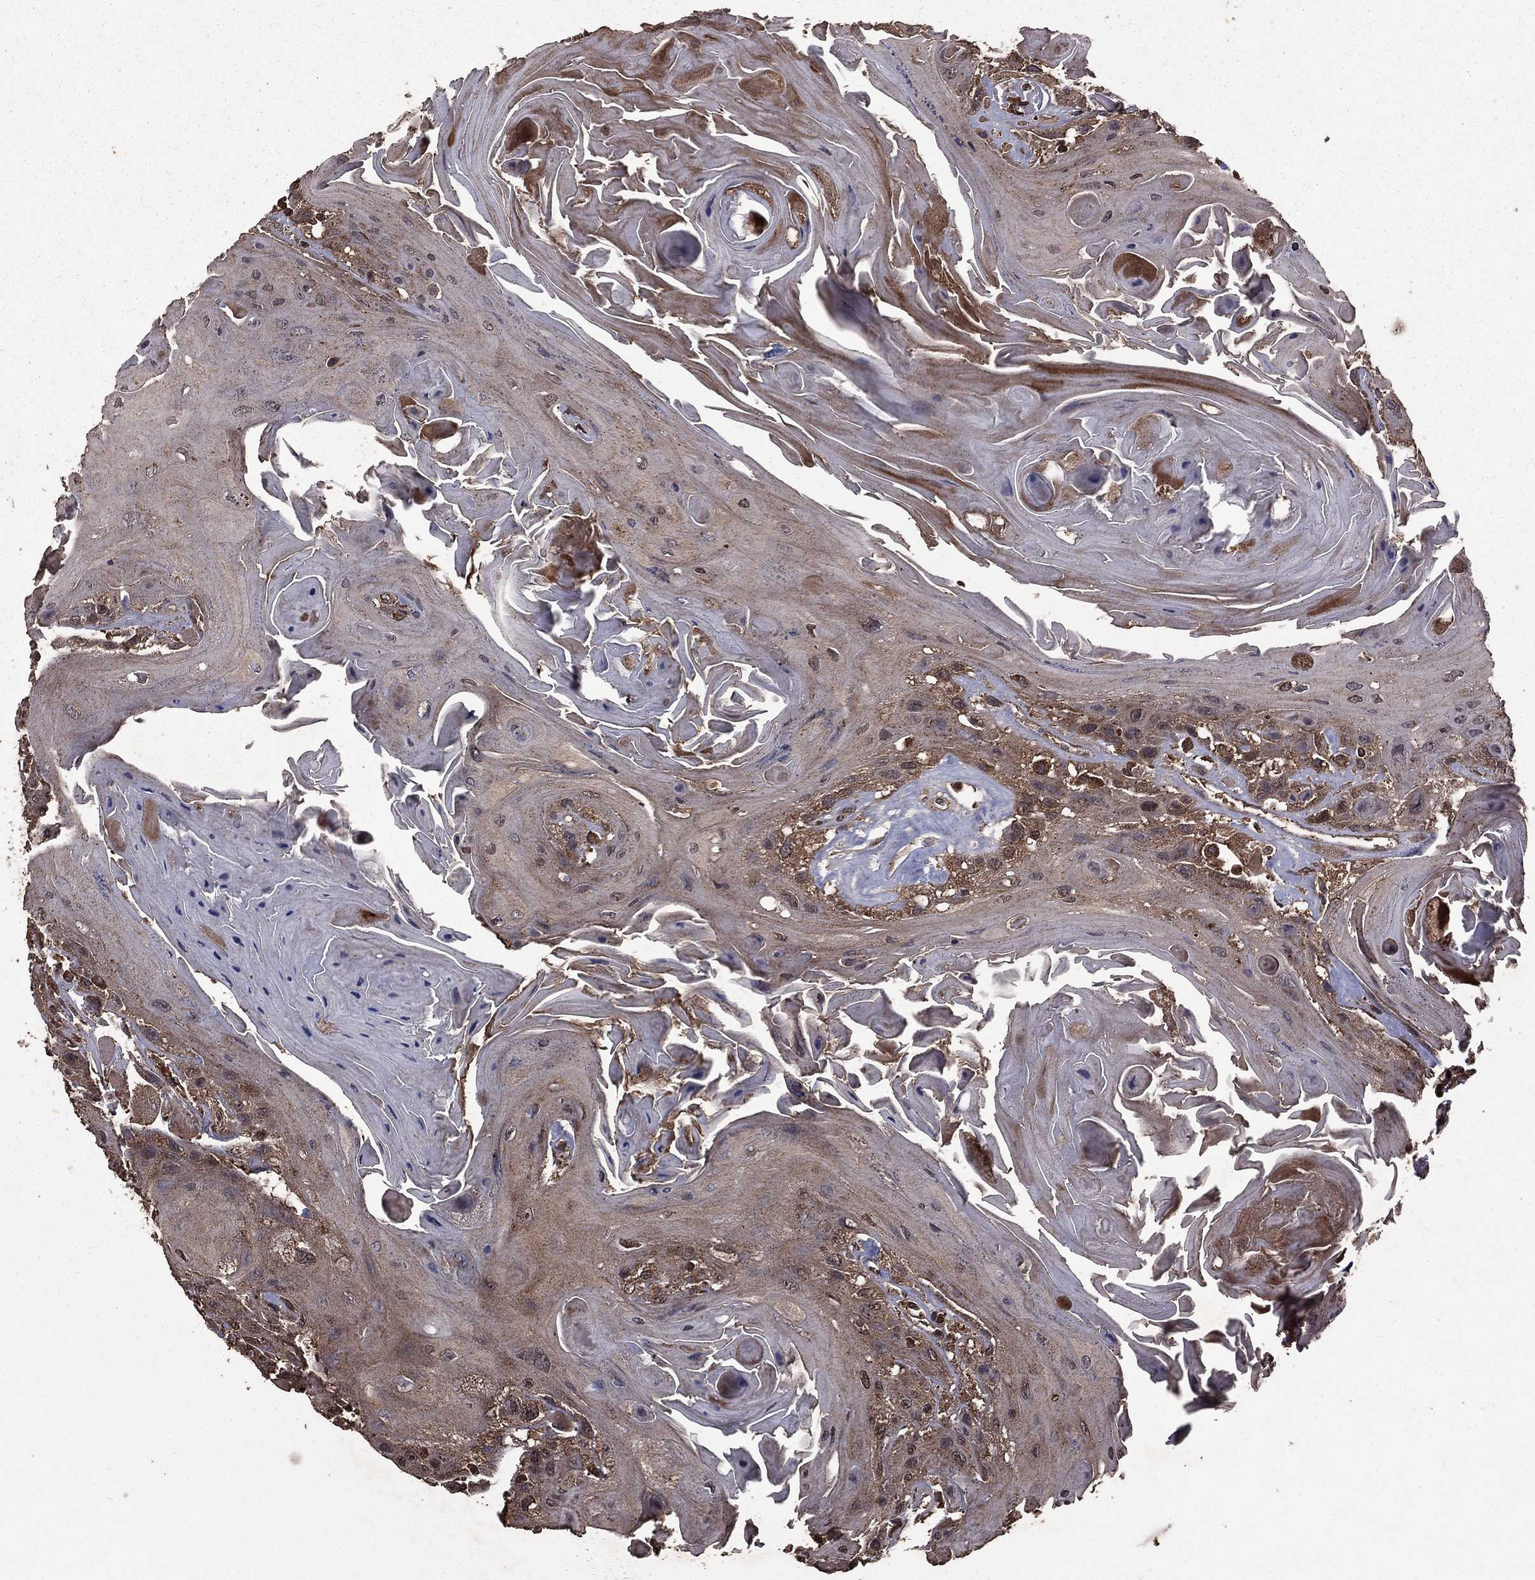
{"staining": {"intensity": "weak", "quantity": "25%-75%", "location": "cytoplasmic/membranous"}, "tissue": "head and neck cancer", "cell_type": "Tumor cells", "image_type": "cancer", "snomed": [{"axis": "morphology", "description": "Squamous cell carcinoma, NOS"}, {"axis": "topography", "description": "Head-Neck"}], "caption": "A brown stain highlights weak cytoplasmic/membranous expression of a protein in head and neck cancer (squamous cell carcinoma) tumor cells. (IHC, brightfield microscopy, high magnification).", "gene": "BIRC6", "patient": {"sex": "female", "age": 59}}